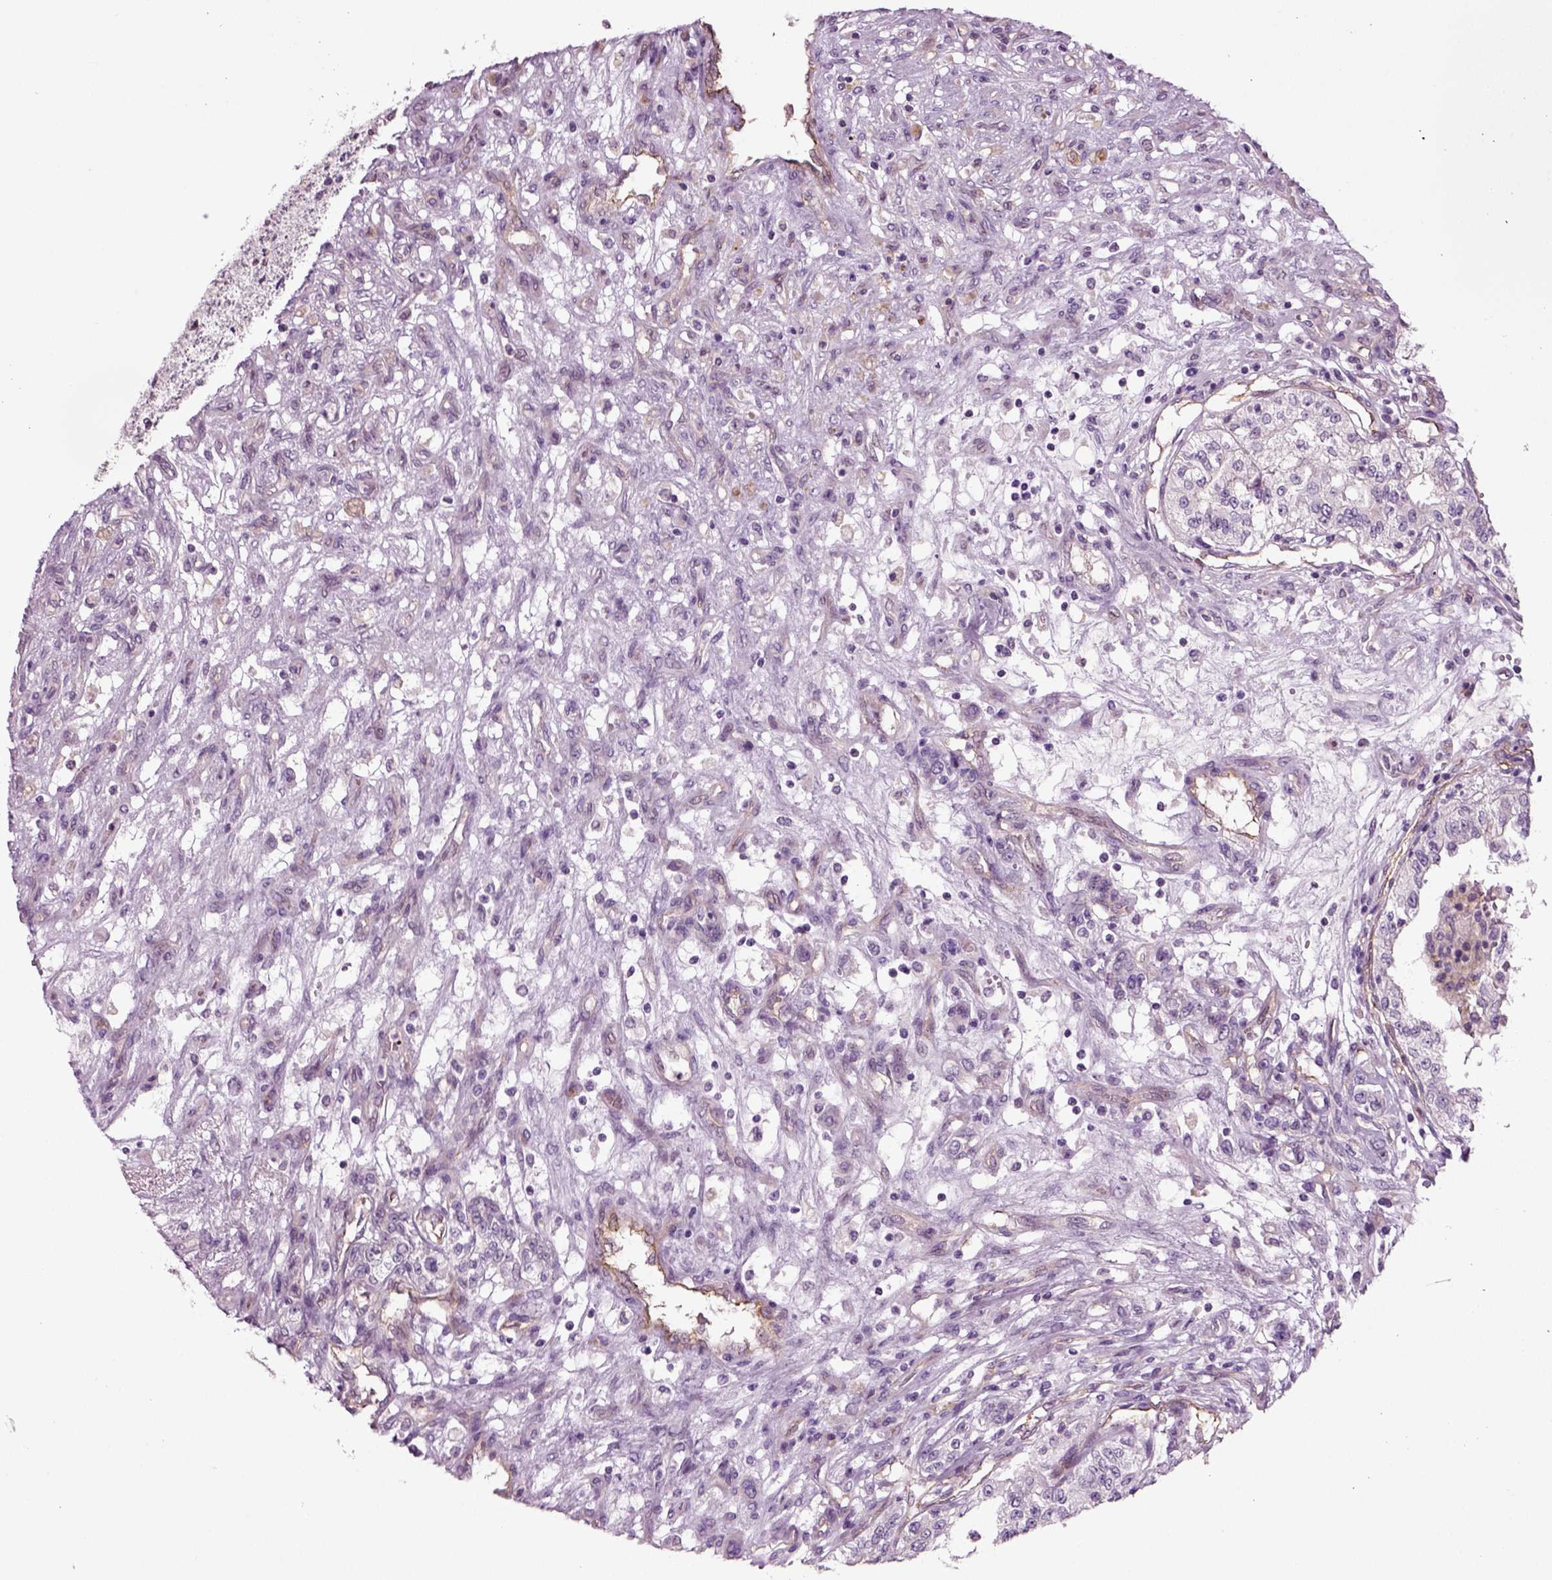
{"staining": {"intensity": "negative", "quantity": "none", "location": "none"}, "tissue": "renal cancer", "cell_type": "Tumor cells", "image_type": "cancer", "snomed": [{"axis": "morphology", "description": "Adenocarcinoma, NOS"}, {"axis": "topography", "description": "Kidney"}], "caption": "IHC photomicrograph of neoplastic tissue: human renal cancer stained with DAB (3,3'-diaminobenzidine) demonstrates no significant protein staining in tumor cells.", "gene": "COL9A2", "patient": {"sex": "female", "age": 63}}